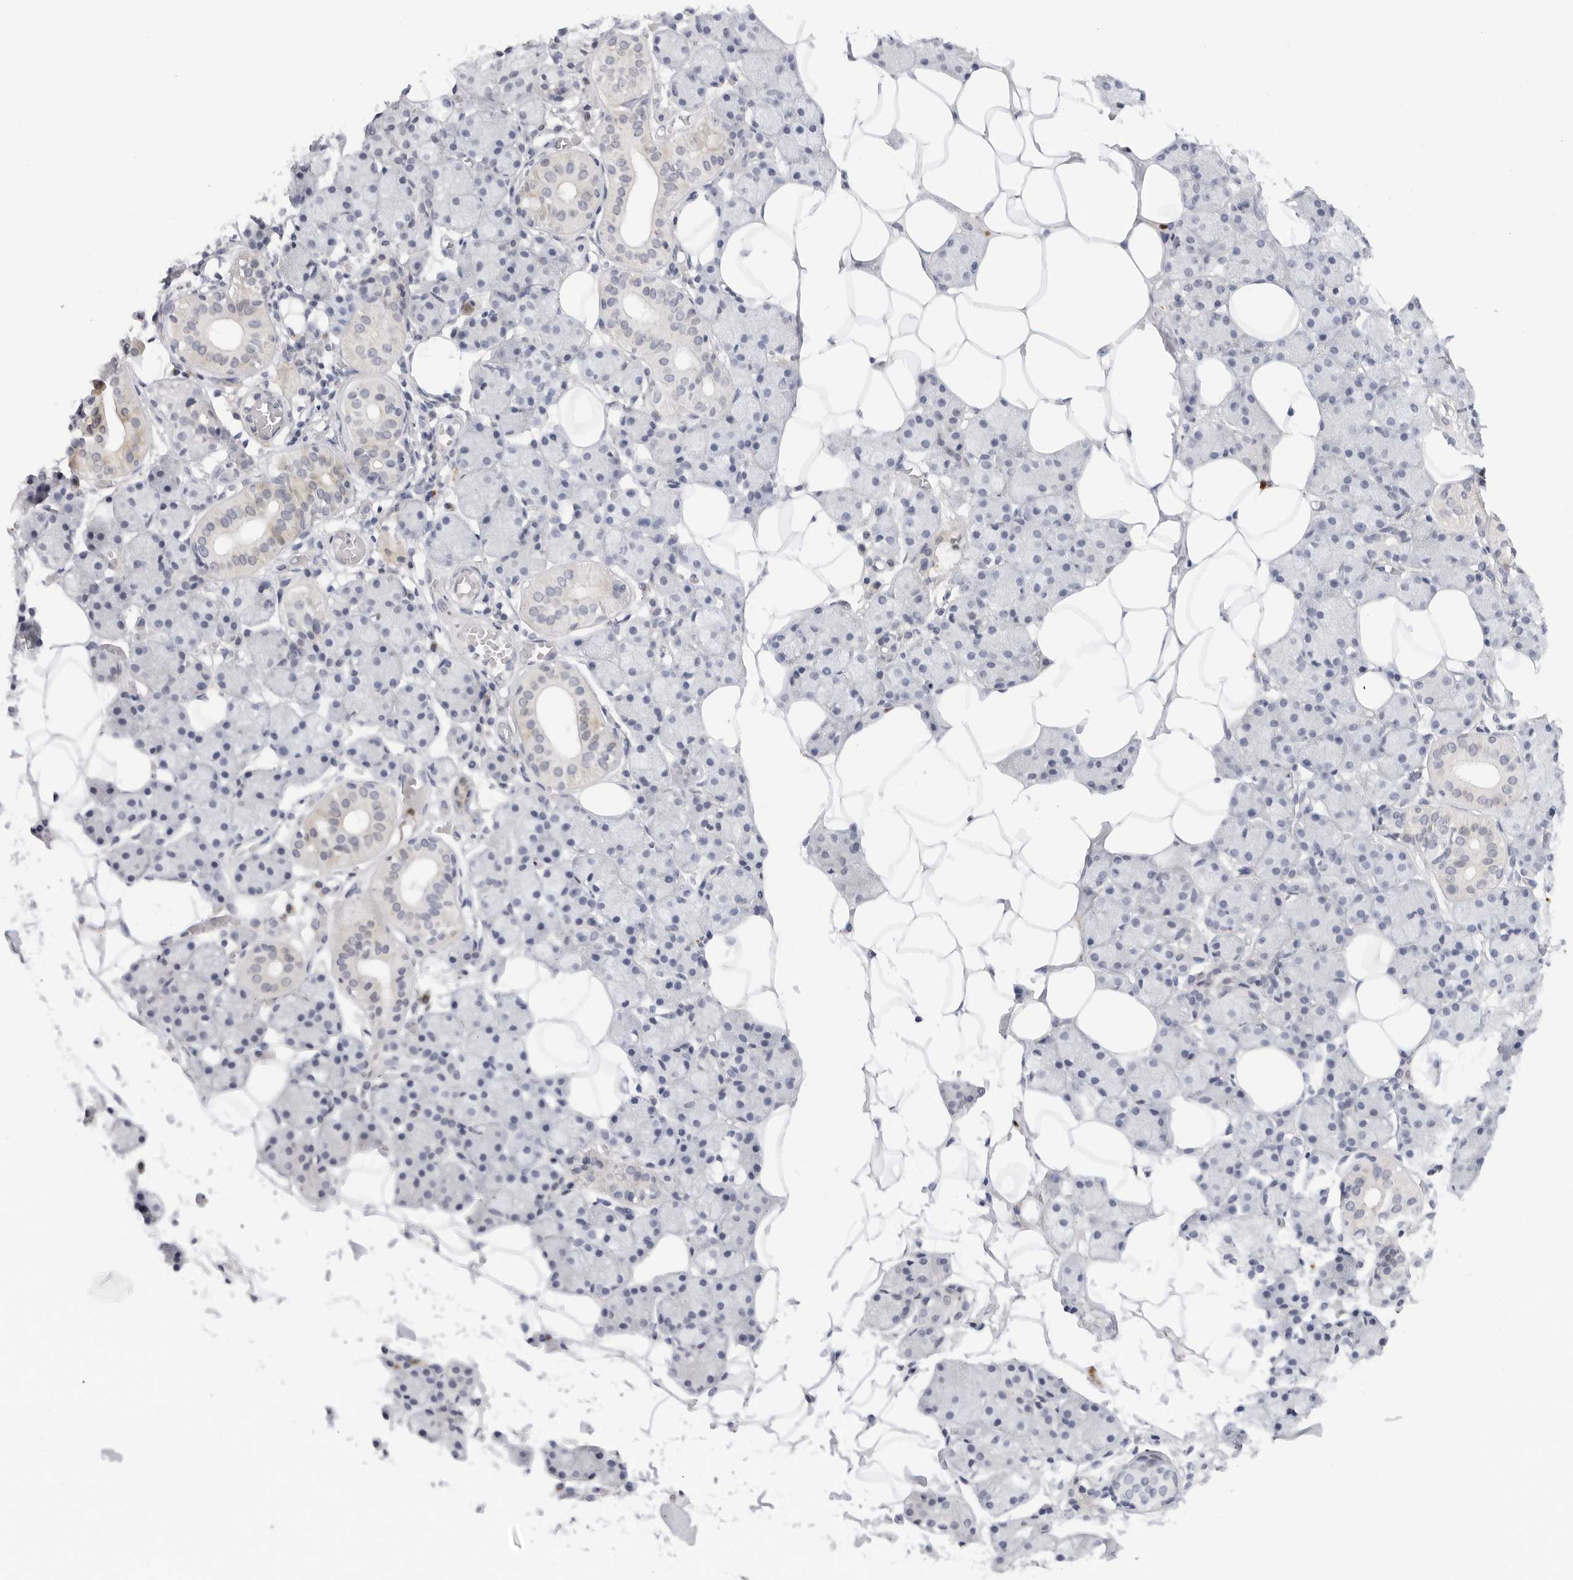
{"staining": {"intensity": "moderate", "quantity": "<25%", "location": "cytoplasmic/membranous"}, "tissue": "salivary gland", "cell_type": "Glandular cells", "image_type": "normal", "snomed": [{"axis": "morphology", "description": "Normal tissue, NOS"}, {"axis": "topography", "description": "Salivary gland"}], "caption": "Immunohistochemistry (DAB (3,3'-diaminobenzidine)) staining of unremarkable salivary gland demonstrates moderate cytoplasmic/membranous protein expression in about <25% of glandular cells. Immunohistochemistry stains the protein of interest in brown and the nuclei are stained blue.", "gene": "MAP2K5", "patient": {"sex": "female", "age": 33}}